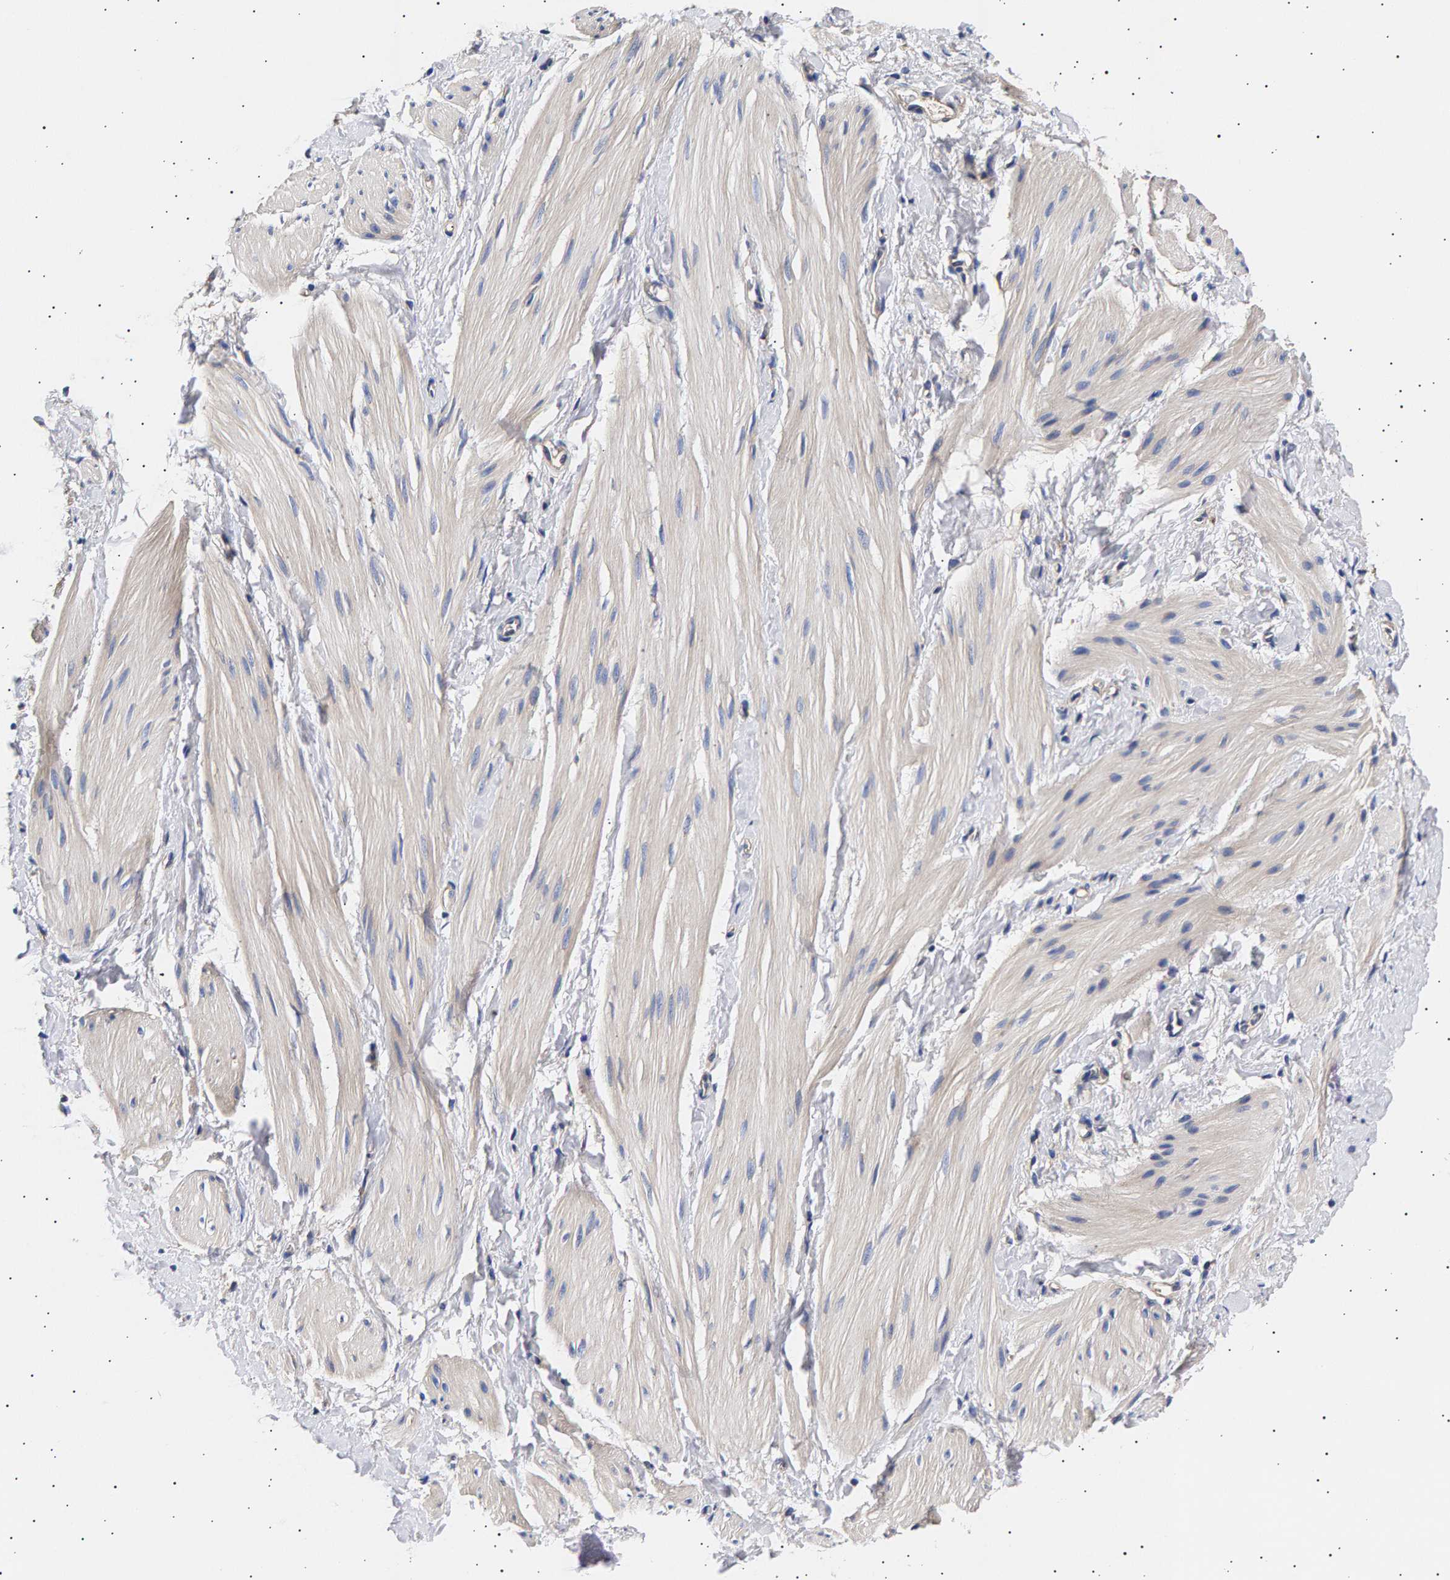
{"staining": {"intensity": "weak", "quantity": "<25%", "location": "cytoplasmic/membranous"}, "tissue": "smooth muscle", "cell_type": "Smooth muscle cells", "image_type": "normal", "snomed": [{"axis": "morphology", "description": "Normal tissue, NOS"}, {"axis": "topography", "description": "Smooth muscle"}], "caption": "Immunohistochemistry (IHC) micrograph of normal smooth muscle: smooth muscle stained with DAB reveals no significant protein expression in smooth muscle cells.", "gene": "ANKRD40", "patient": {"sex": "male", "age": 16}}